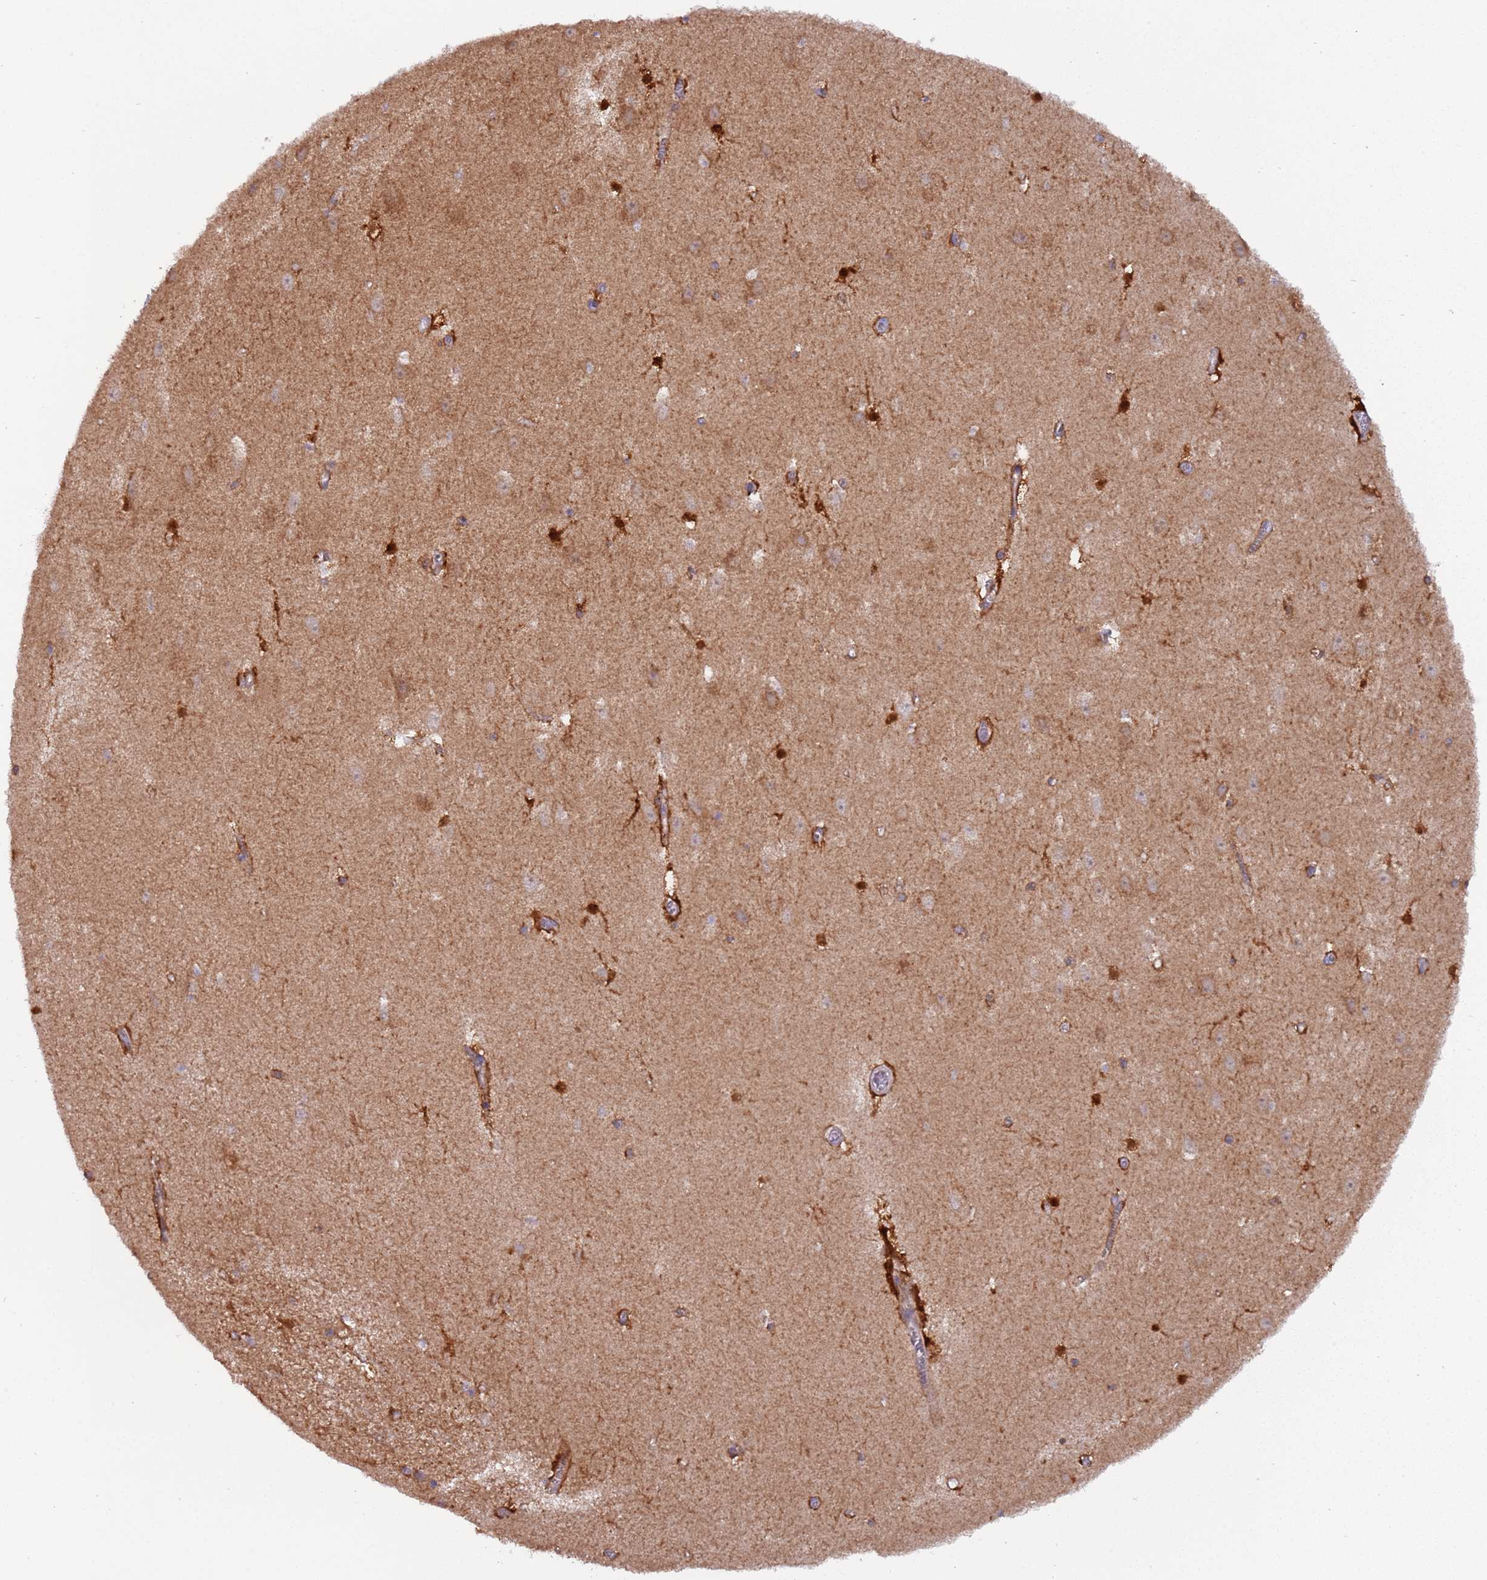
{"staining": {"intensity": "moderate", "quantity": "<25%", "location": "cytoplasmic/membranous"}, "tissue": "hippocampus", "cell_type": "Glial cells", "image_type": "normal", "snomed": [{"axis": "morphology", "description": "Normal tissue, NOS"}, {"axis": "topography", "description": "Hippocampus"}], "caption": "Immunohistochemistry of unremarkable human hippocampus shows low levels of moderate cytoplasmic/membranous positivity in approximately <25% of glial cells.", "gene": "UQCRQ", "patient": {"sex": "female", "age": 64}}